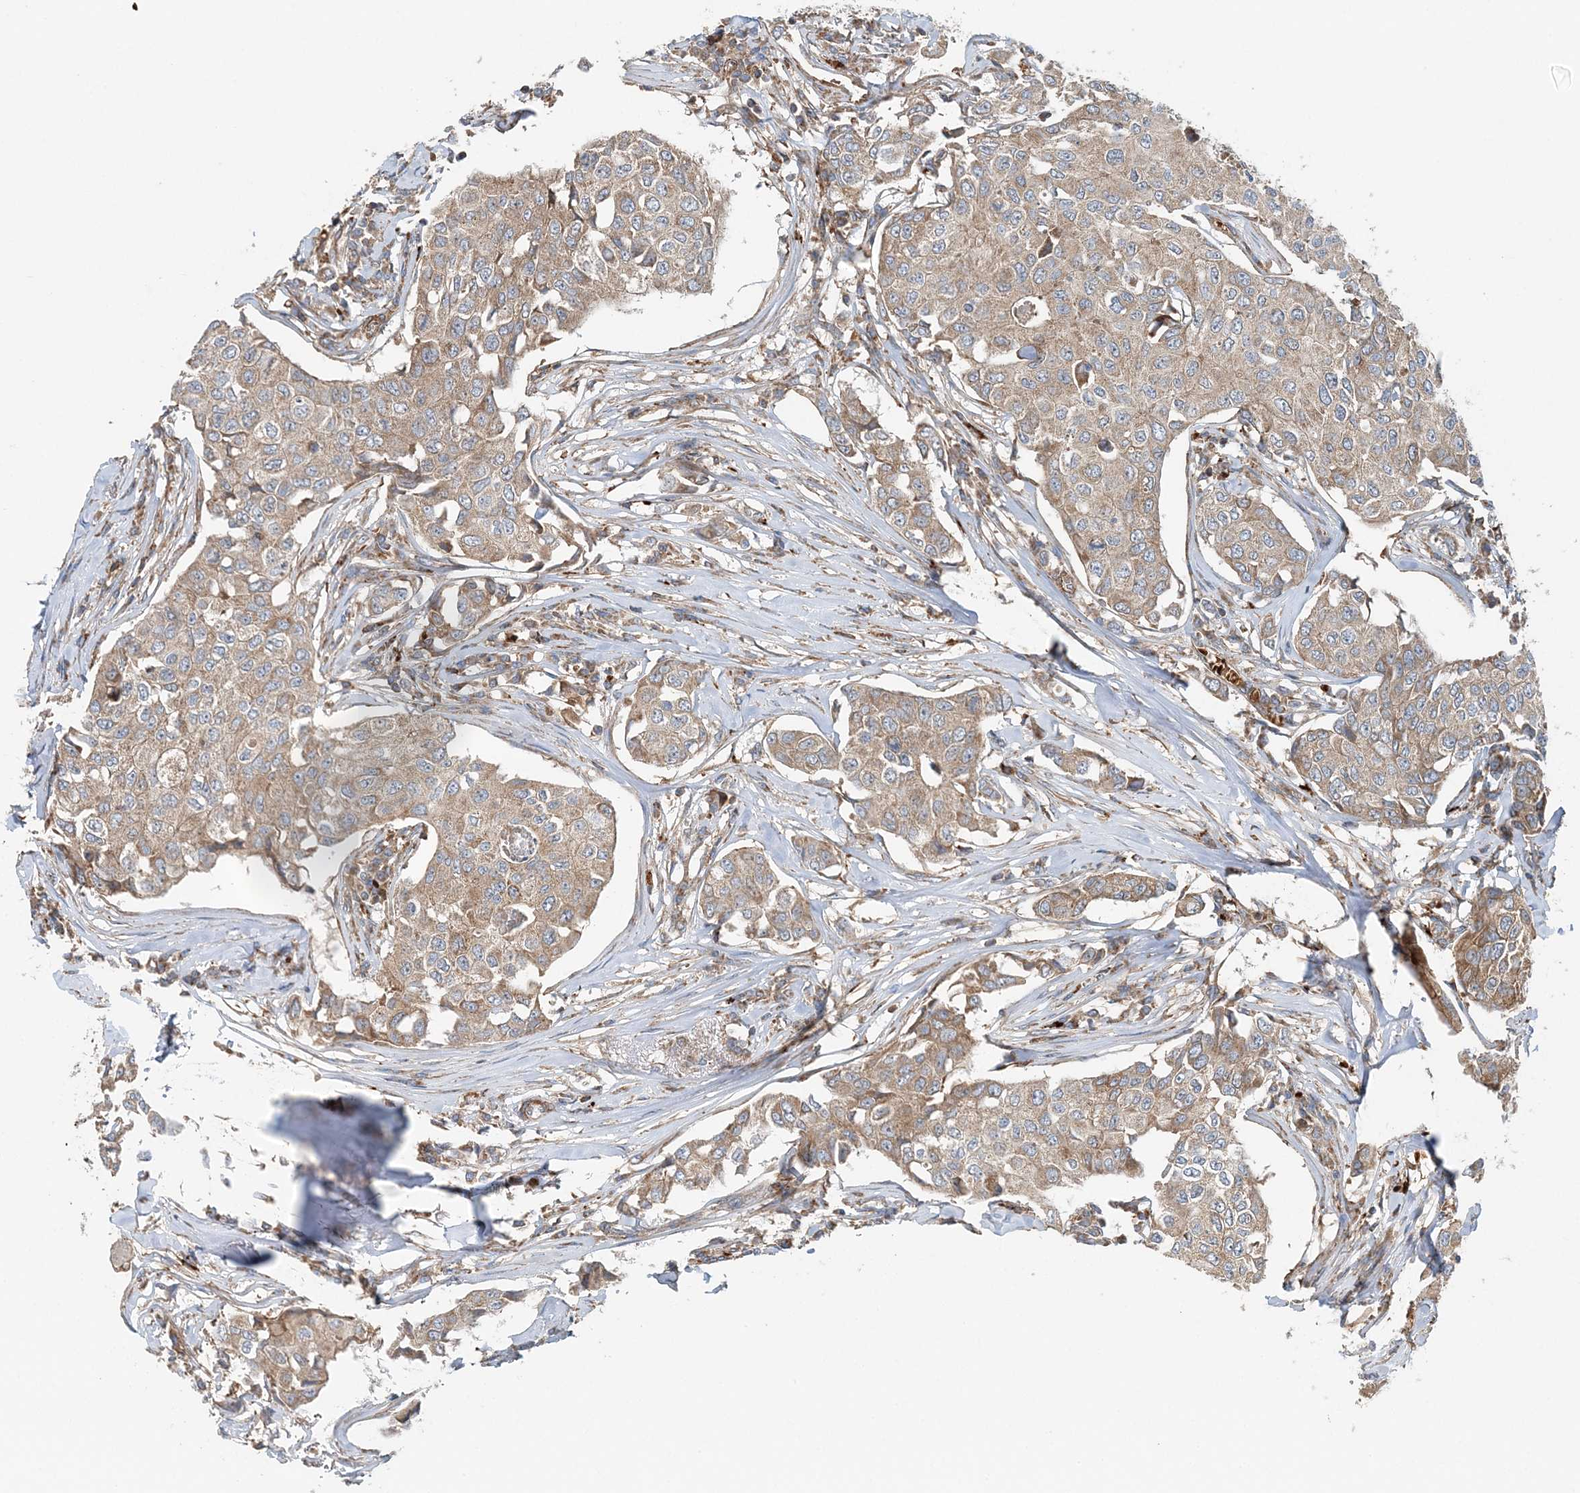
{"staining": {"intensity": "moderate", "quantity": ">75%", "location": "cytoplasmic/membranous"}, "tissue": "breast cancer", "cell_type": "Tumor cells", "image_type": "cancer", "snomed": [{"axis": "morphology", "description": "Duct carcinoma"}, {"axis": "topography", "description": "Breast"}], "caption": "Breast cancer (intraductal carcinoma) was stained to show a protein in brown. There is medium levels of moderate cytoplasmic/membranous positivity in approximately >75% of tumor cells.", "gene": "TTI1", "patient": {"sex": "female", "age": 80}}